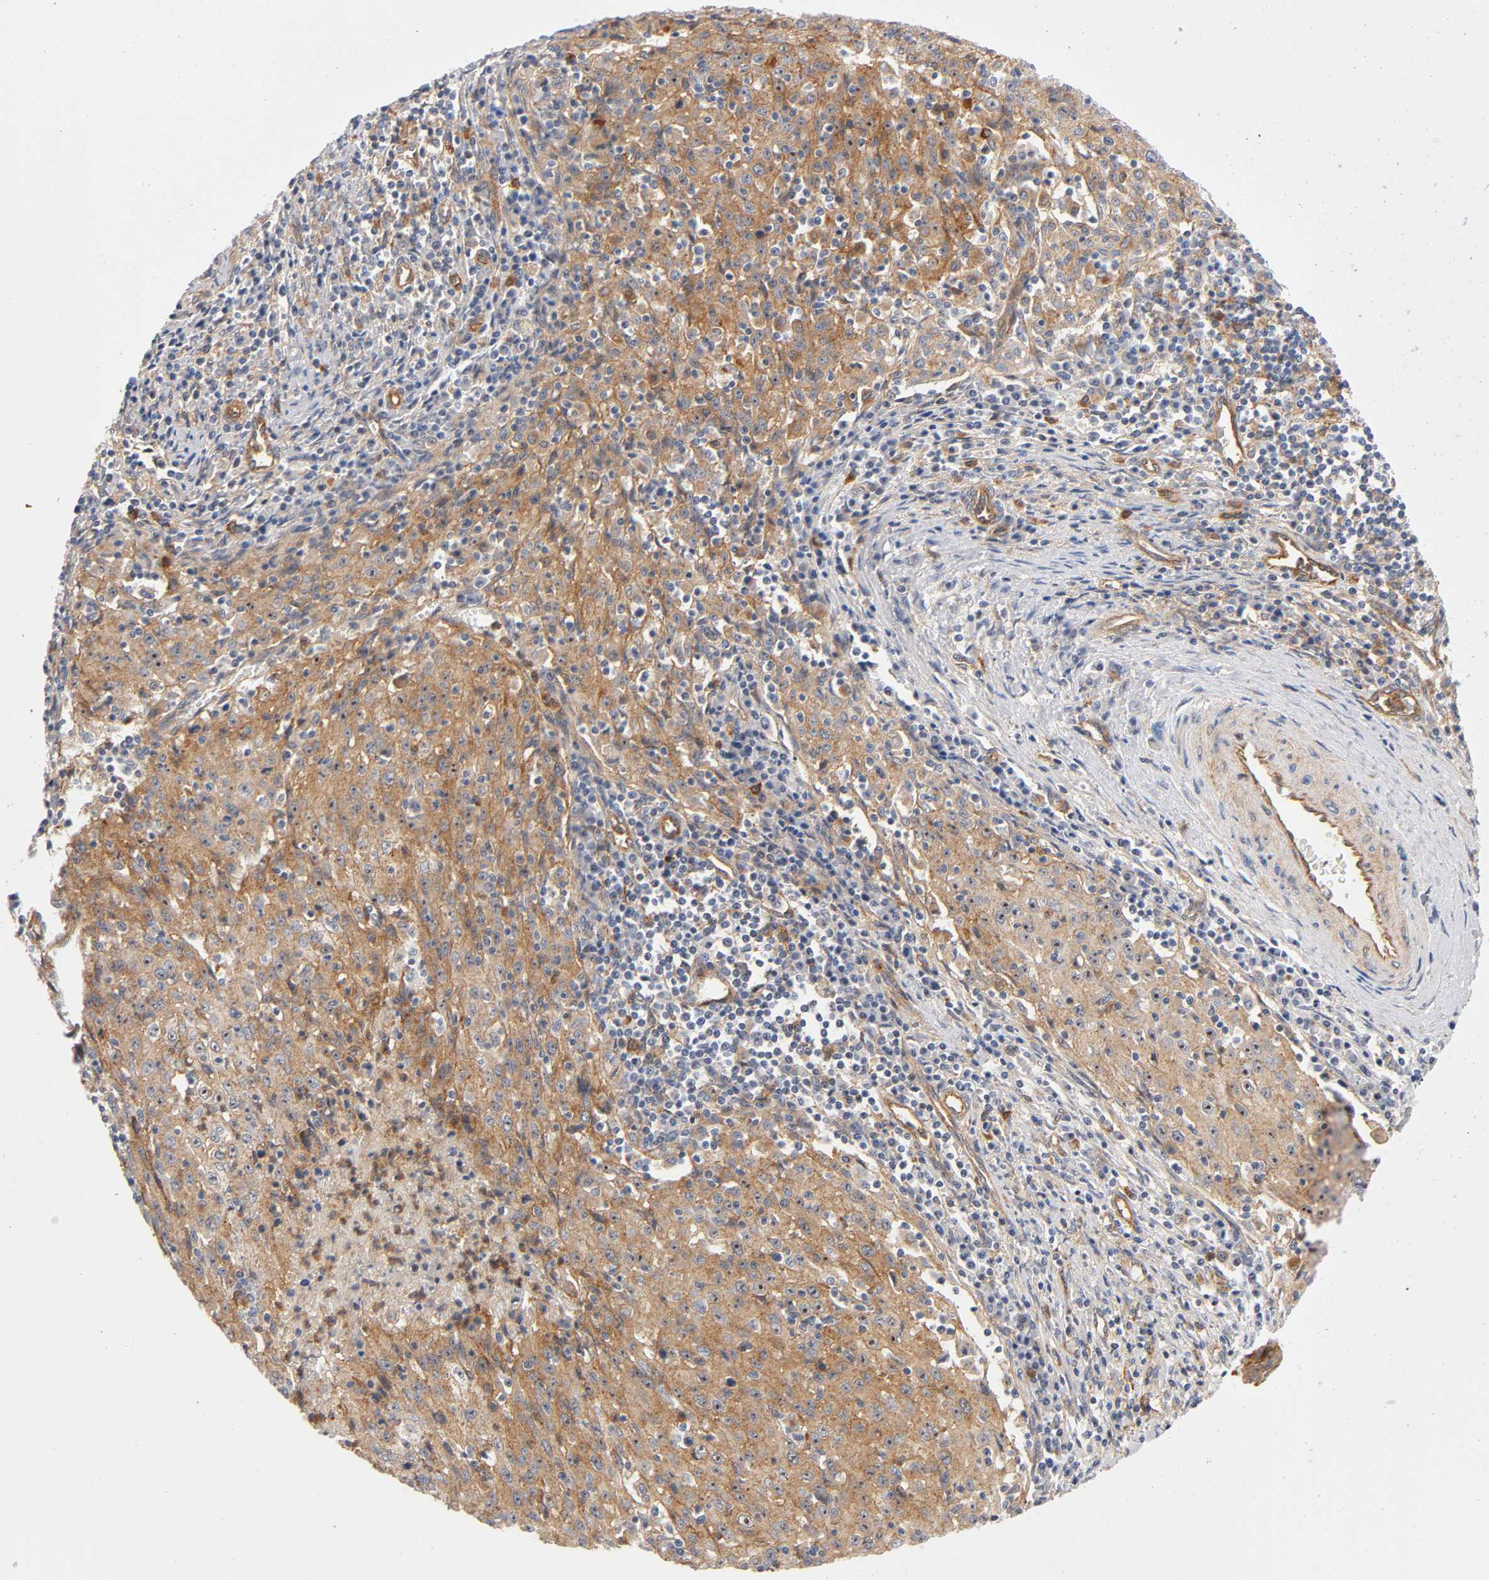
{"staining": {"intensity": "moderate", "quantity": ">75%", "location": "cytoplasmic/membranous,nuclear"}, "tissue": "cervical cancer", "cell_type": "Tumor cells", "image_type": "cancer", "snomed": [{"axis": "morphology", "description": "Squamous cell carcinoma, NOS"}, {"axis": "topography", "description": "Cervix"}], "caption": "IHC staining of squamous cell carcinoma (cervical), which exhibits medium levels of moderate cytoplasmic/membranous and nuclear staining in about >75% of tumor cells indicating moderate cytoplasmic/membranous and nuclear protein positivity. The staining was performed using DAB (brown) for protein detection and nuclei were counterstained in hematoxylin (blue).", "gene": "PLD1", "patient": {"sex": "female", "age": 27}}